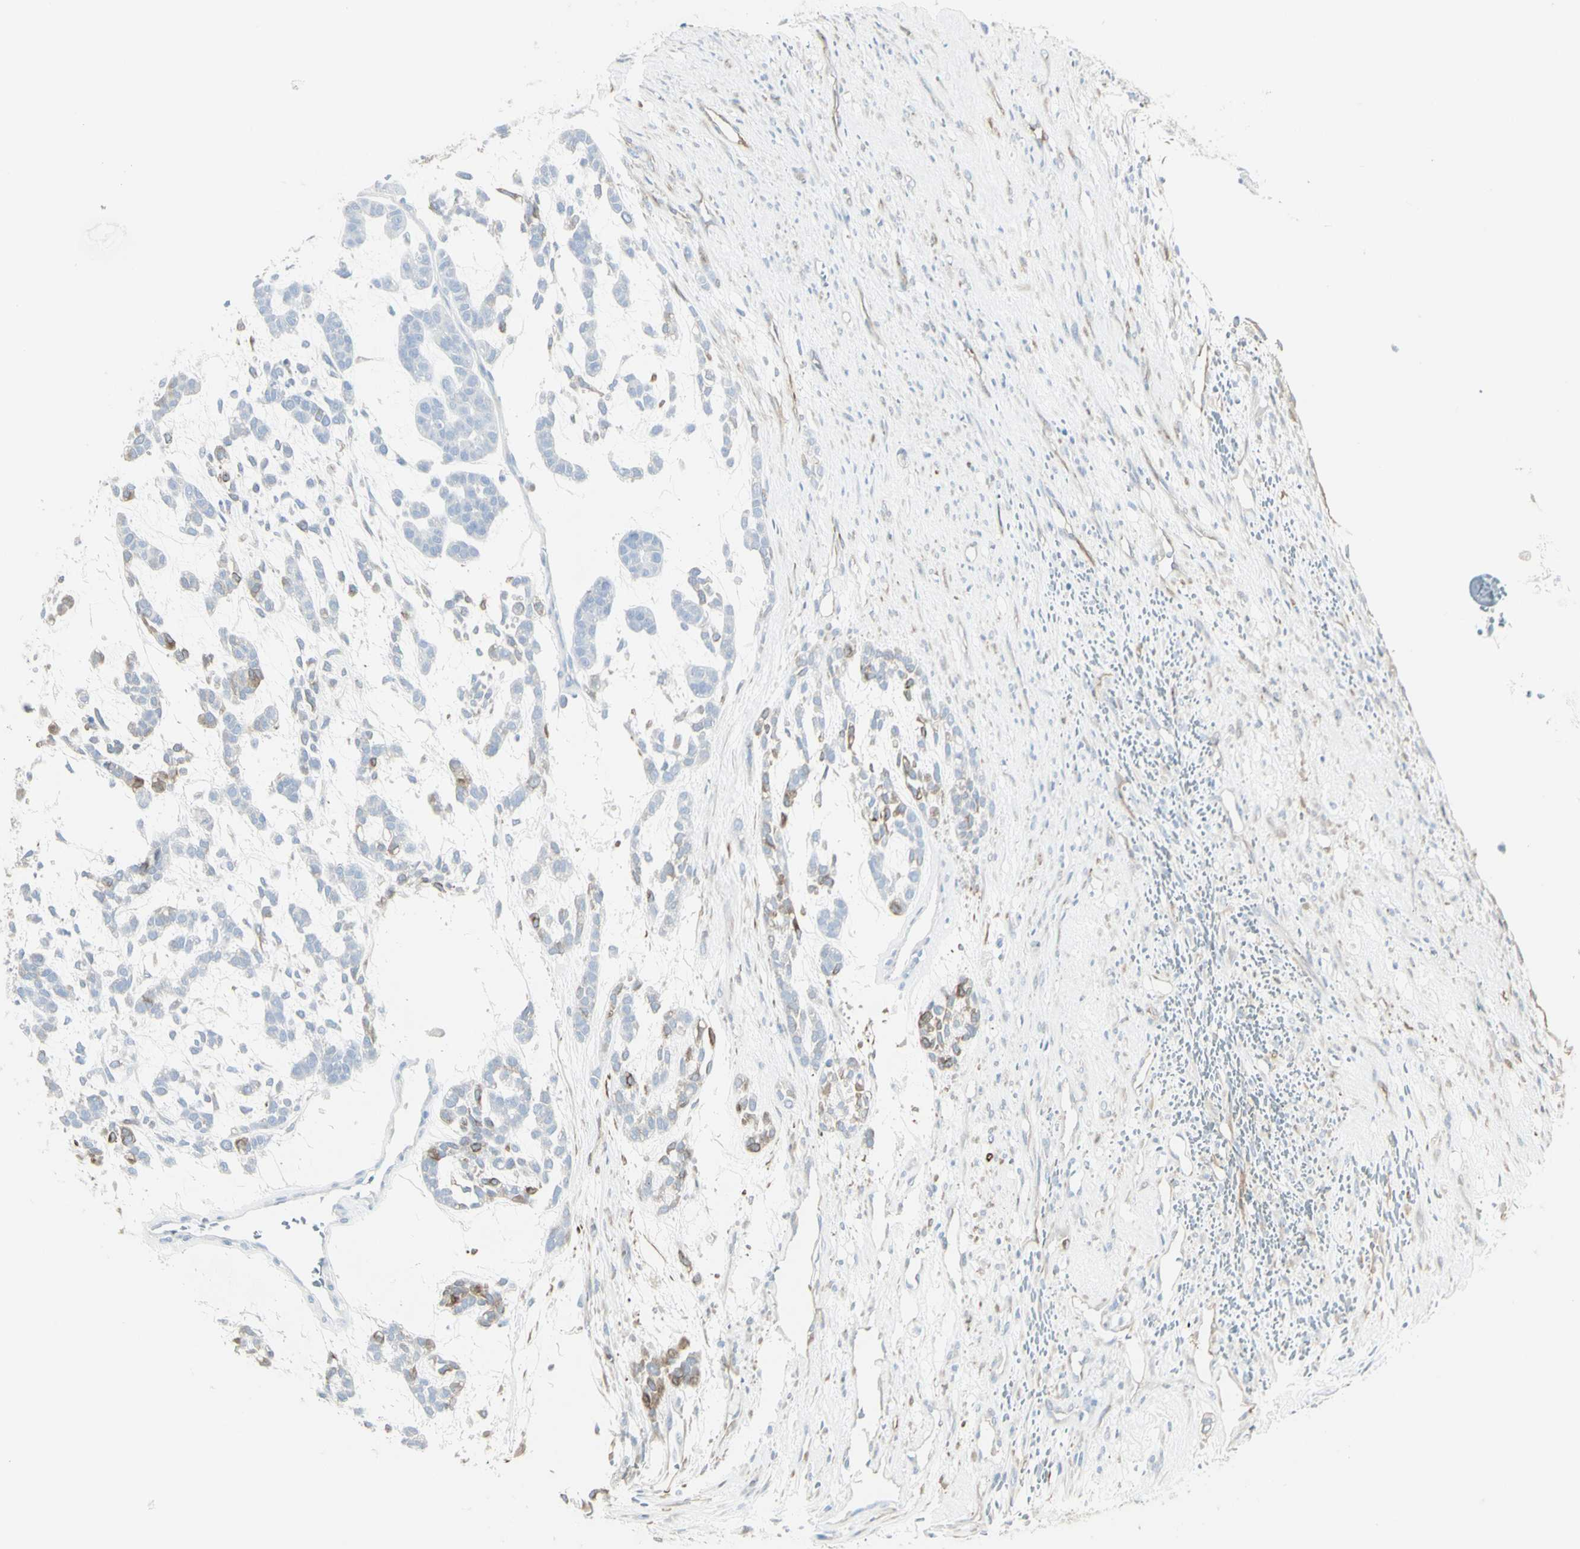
{"staining": {"intensity": "weak", "quantity": "<25%", "location": "cytoplasmic/membranous"}, "tissue": "head and neck cancer", "cell_type": "Tumor cells", "image_type": "cancer", "snomed": [{"axis": "morphology", "description": "Adenocarcinoma, NOS"}, {"axis": "morphology", "description": "Adenoma, NOS"}, {"axis": "topography", "description": "Head-Neck"}], "caption": "Immunohistochemical staining of human head and neck adenoma reveals no significant staining in tumor cells.", "gene": "ENSG00000198211", "patient": {"sex": "female", "age": 55}}